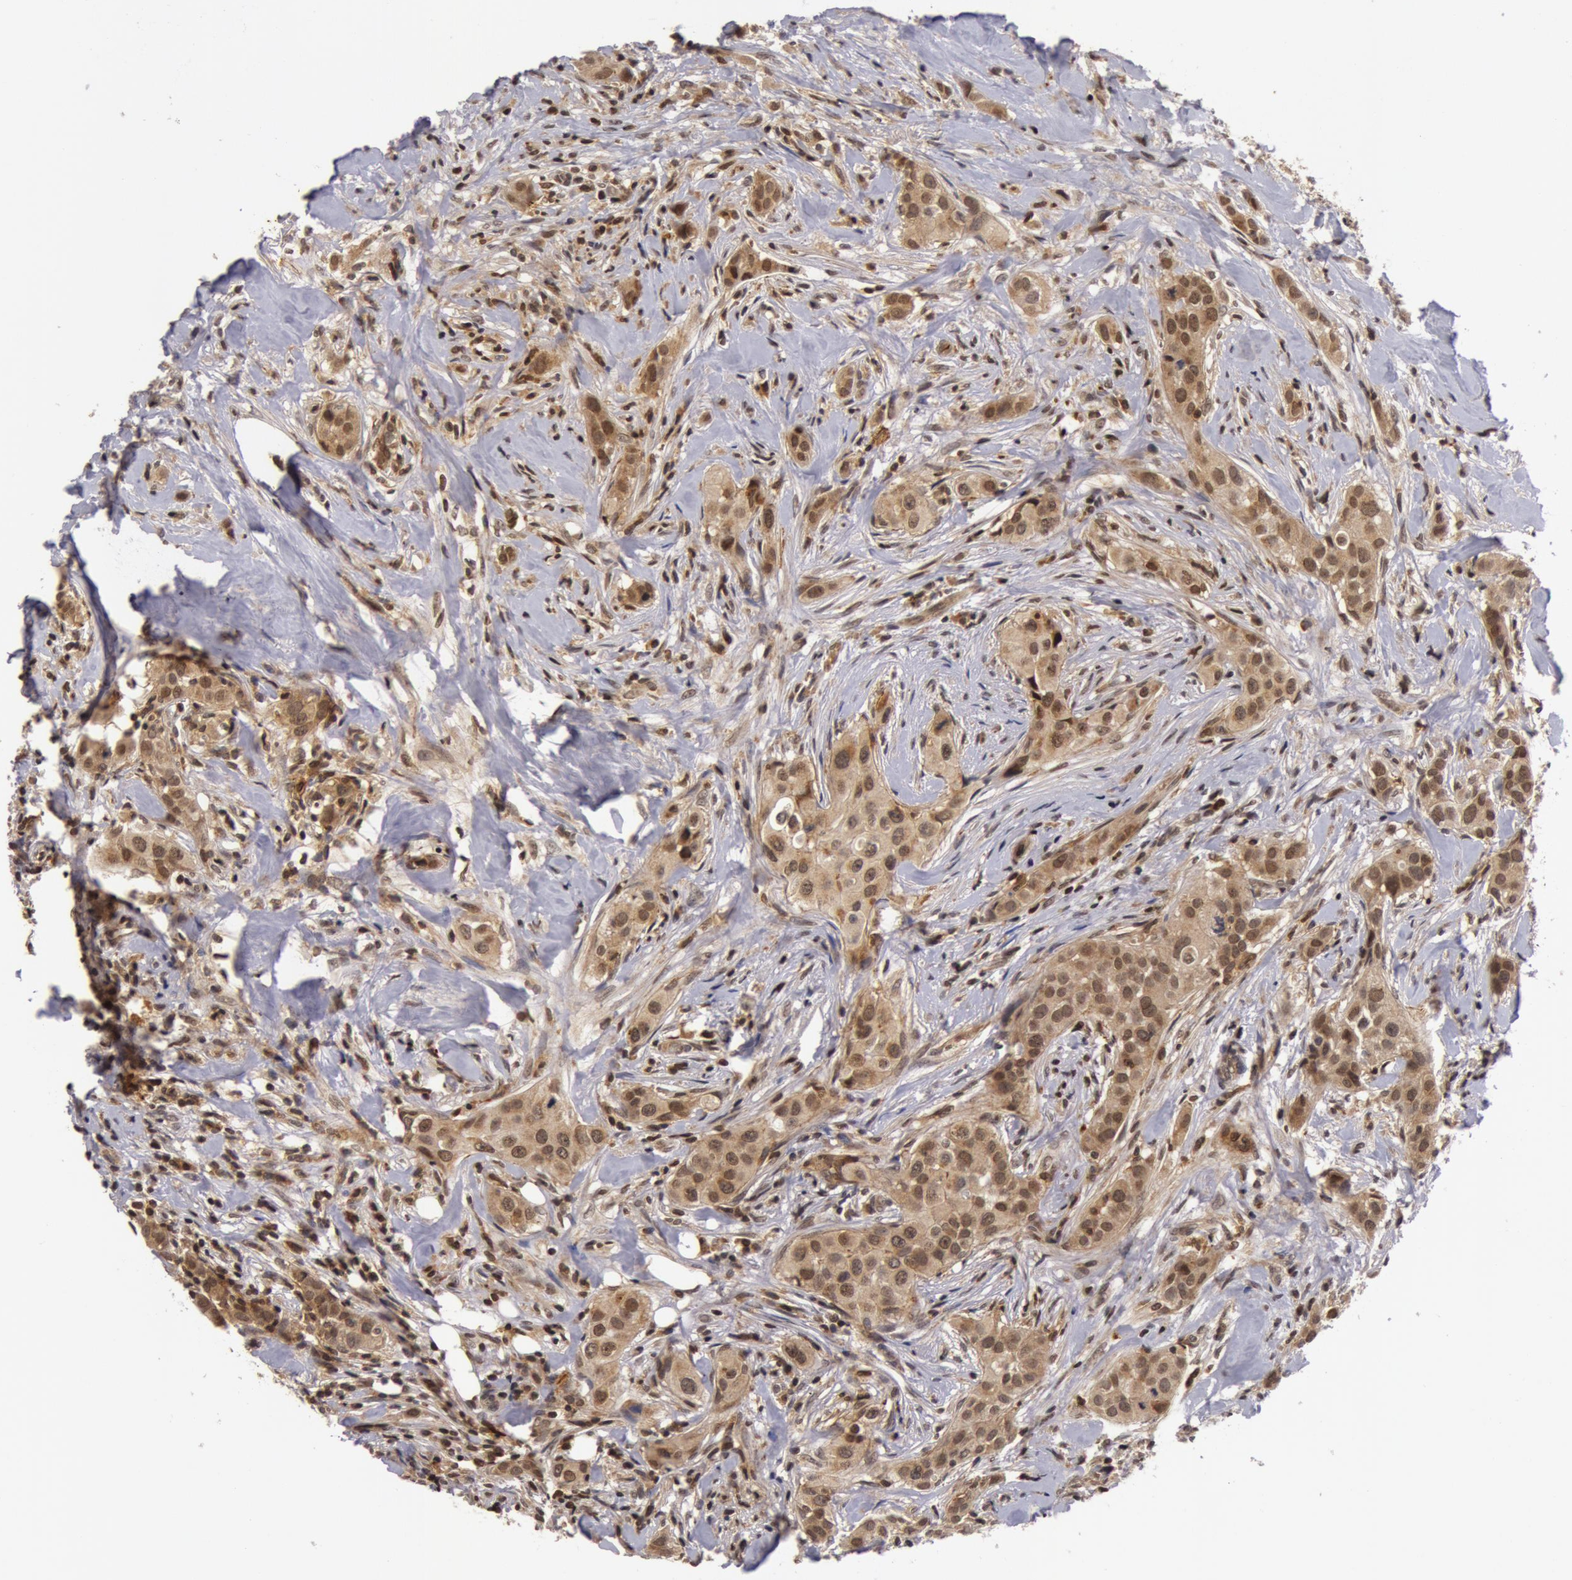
{"staining": {"intensity": "weak", "quantity": "25%-75%", "location": "cytoplasmic/membranous,nuclear"}, "tissue": "breast cancer", "cell_type": "Tumor cells", "image_type": "cancer", "snomed": [{"axis": "morphology", "description": "Duct carcinoma"}, {"axis": "topography", "description": "Breast"}], "caption": "The histopathology image exhibits a brown stain indicating the presence of a protein in the cytoplasmic/membranous and nuclear of tumor cells in breast cancer (infiltrating ductal carcinoma).", "gene": "ZNF350", "patient": {"sex": "female", "age": 45}}